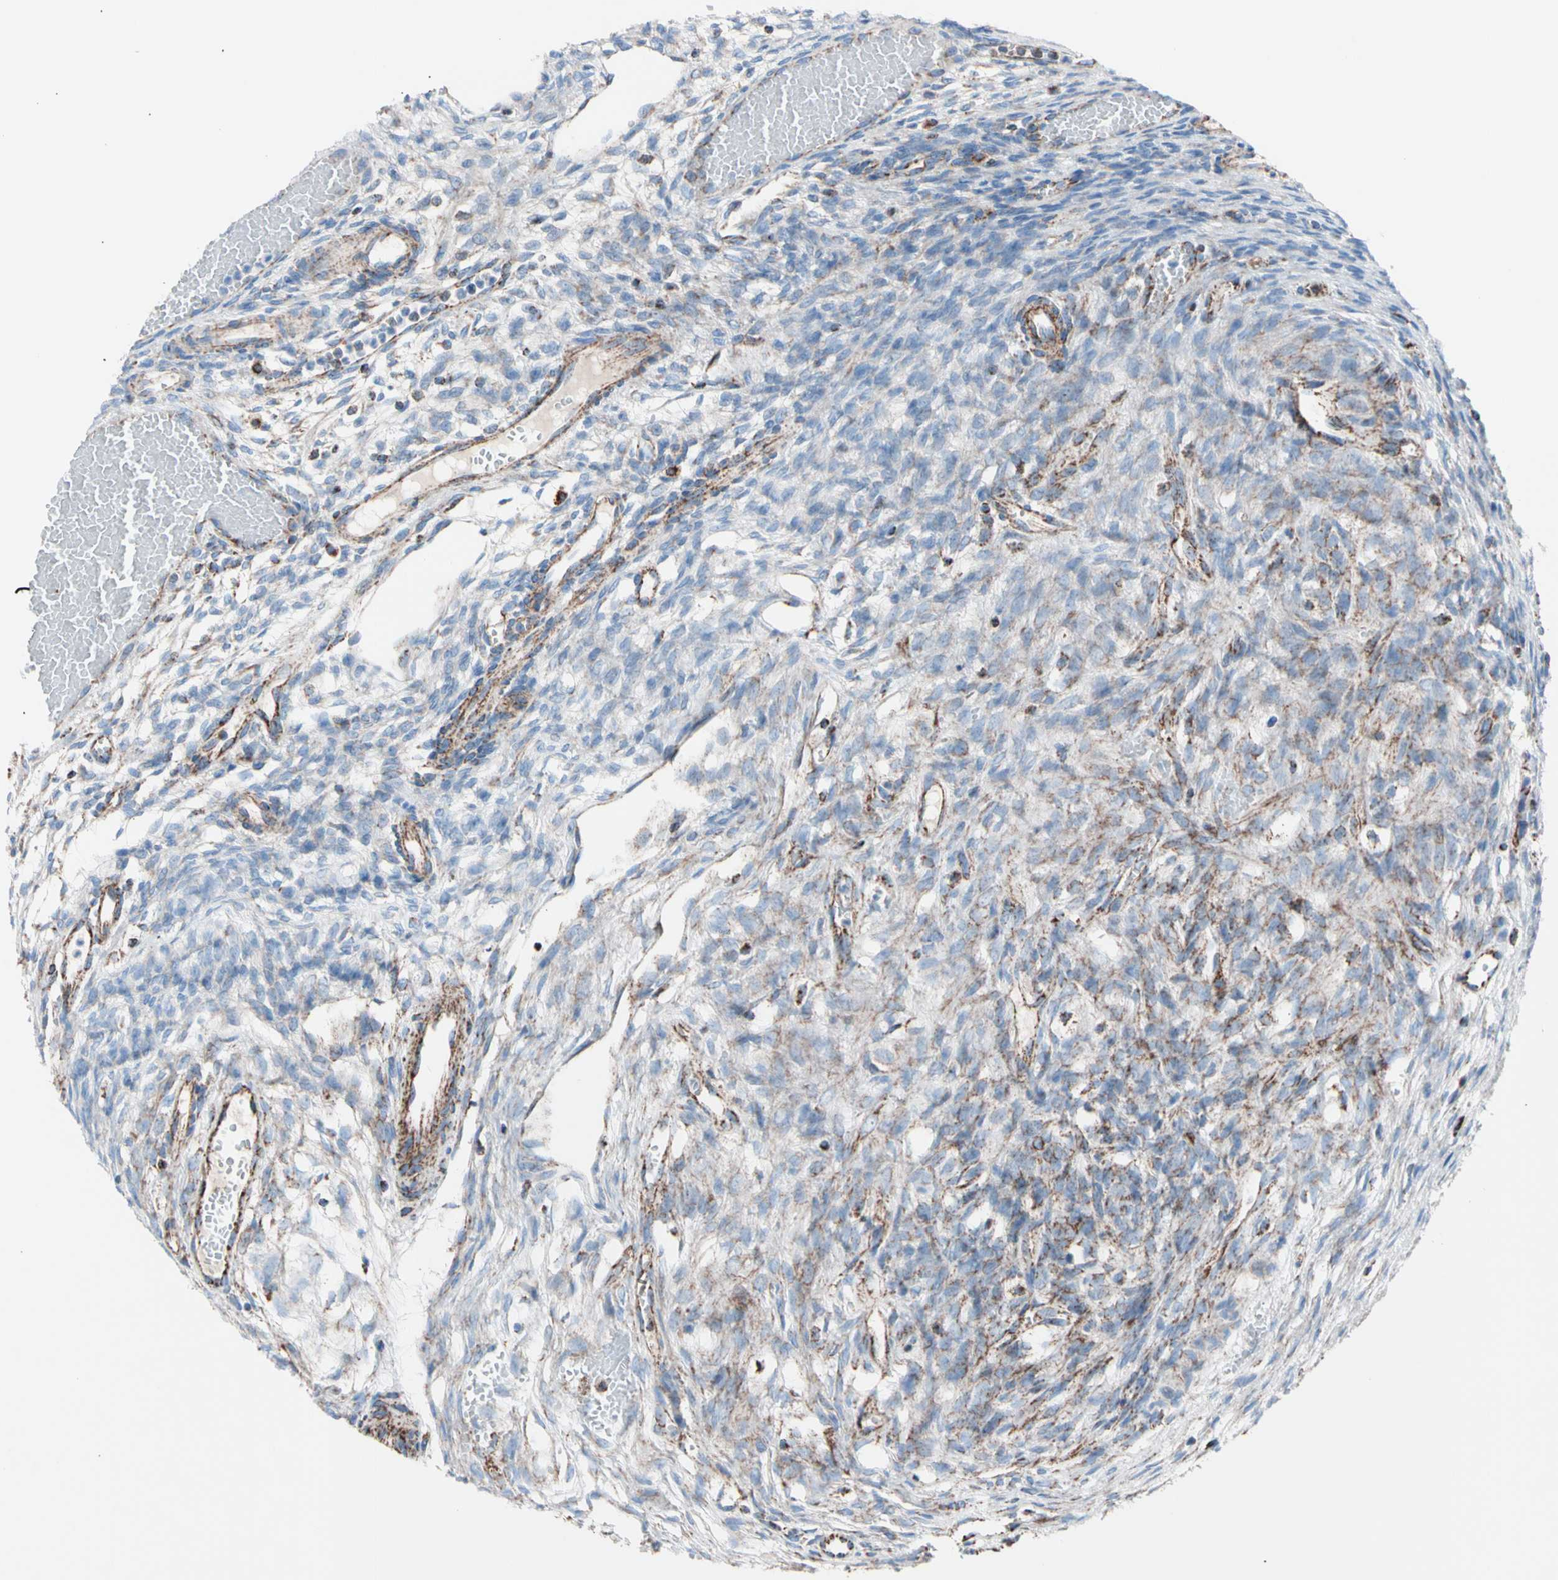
{"staining": {"intensity": "moderate", "quantity": "<25%", "location": "cytoplasmic/membranous"}, "tissue": "ovary", "cell_type": "Follicle cells", "image_type": "normal", "snomed": [{"axis": "morphology", "description": "Normal tissue, NOS"}, {"axis": "topography", "description": "Ovary"}], "caption": "Immunohistochemistry image of normal human ovary stained for a protein (brown), which reveals low levels of moderate cytoplasmic/membranous positivity in approximately <25% of follicle cells.", "gene": "HK1", "patient": {"sex": "female", "age": 33}}